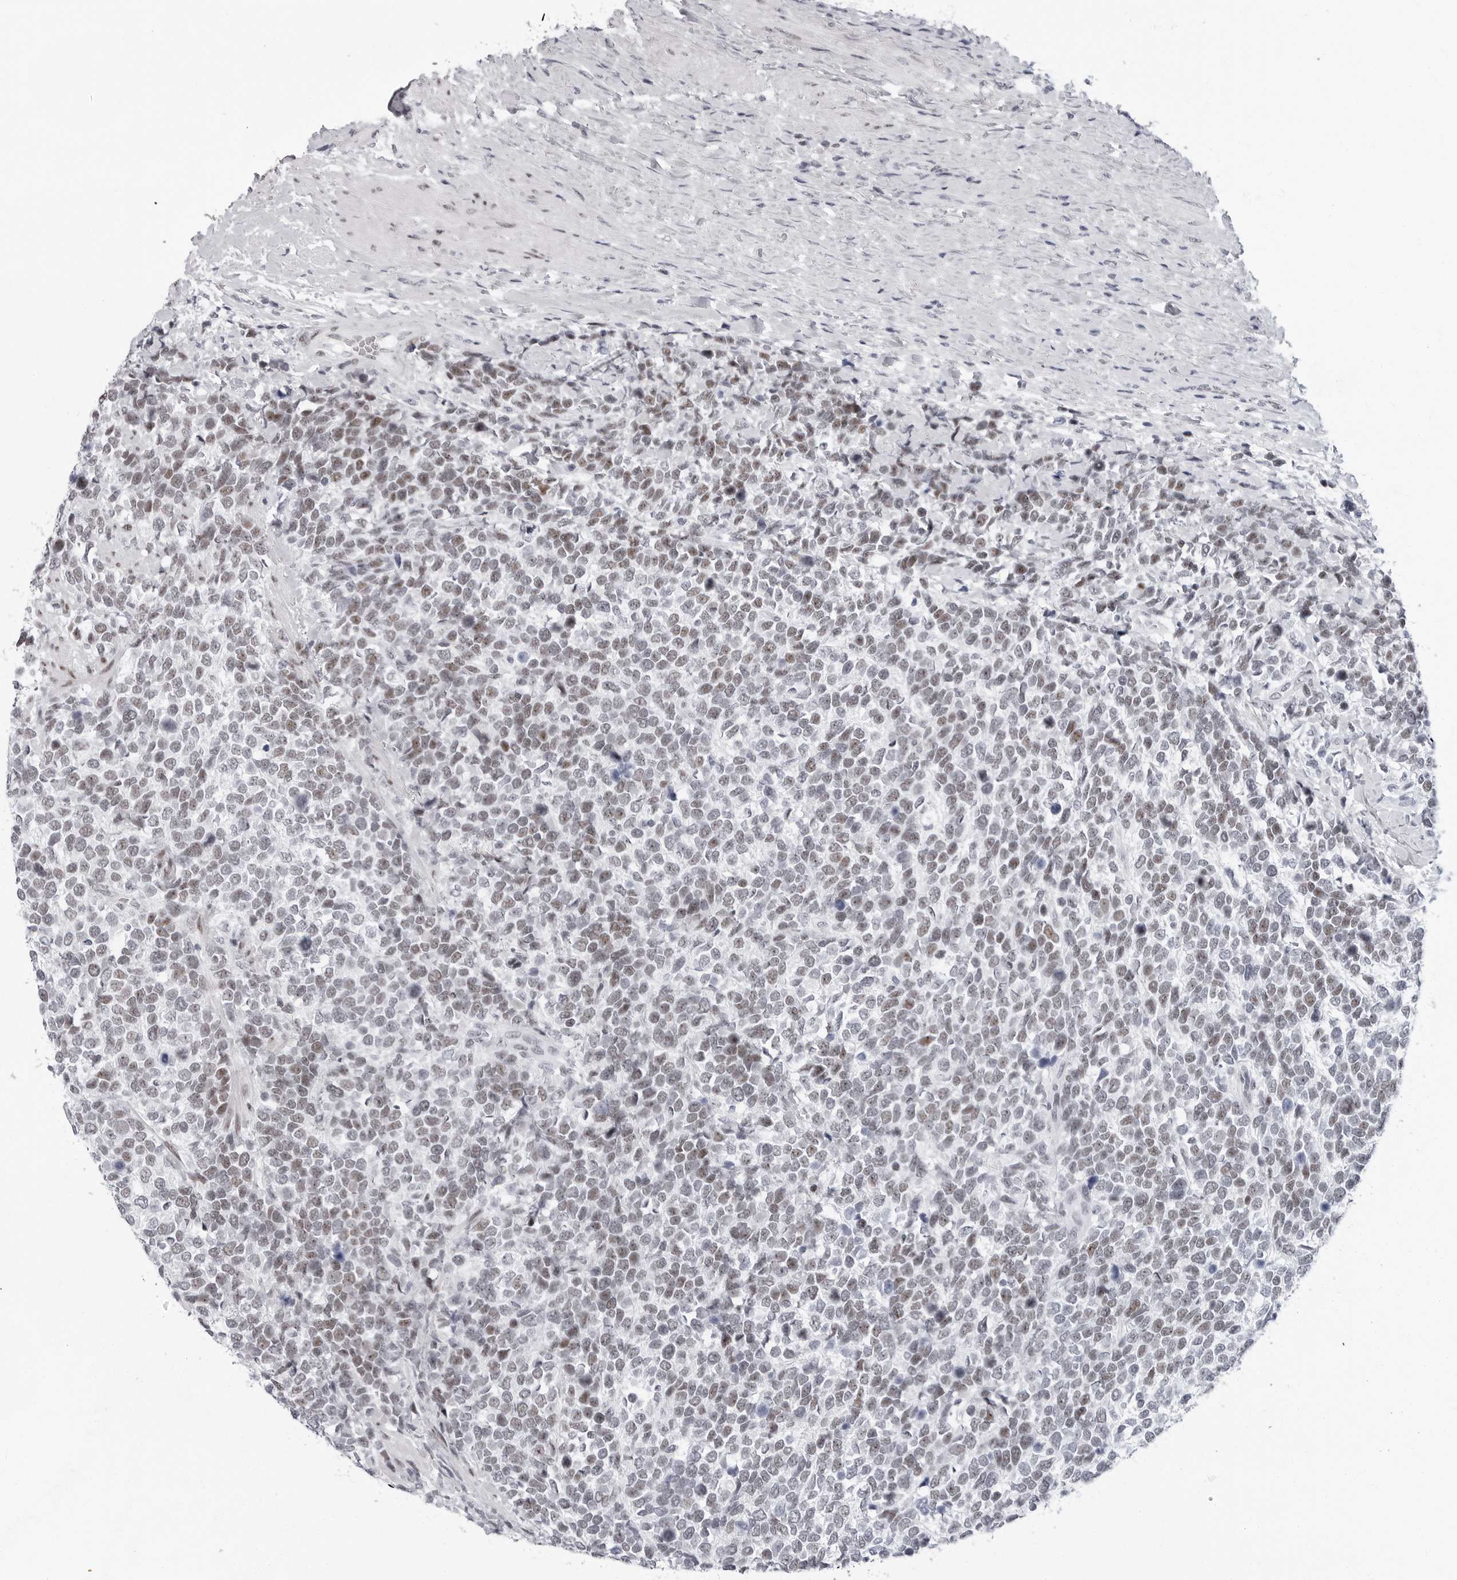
{"staining": {"intensity": "moderate", "quantity": "25%-75%", "location": "nuclear"}, "tissue": "urothelial cancer", "cell_type": "Tumor cells", "image_type": "cancer", "snomed": [{"axis": "morphology", "description": "Urothelial carcinoma, High grade"}, {"axis": "topography", "description": "Urinary bladder"}], "caption": "An IHC image of neoplastic tissue is shown. Protein staining in brown shows moderate nuclear positivity in urothelial cancer within tumor cells.", "gene": "VEZF1", "patient": {"sex": "female", "age": 82}}